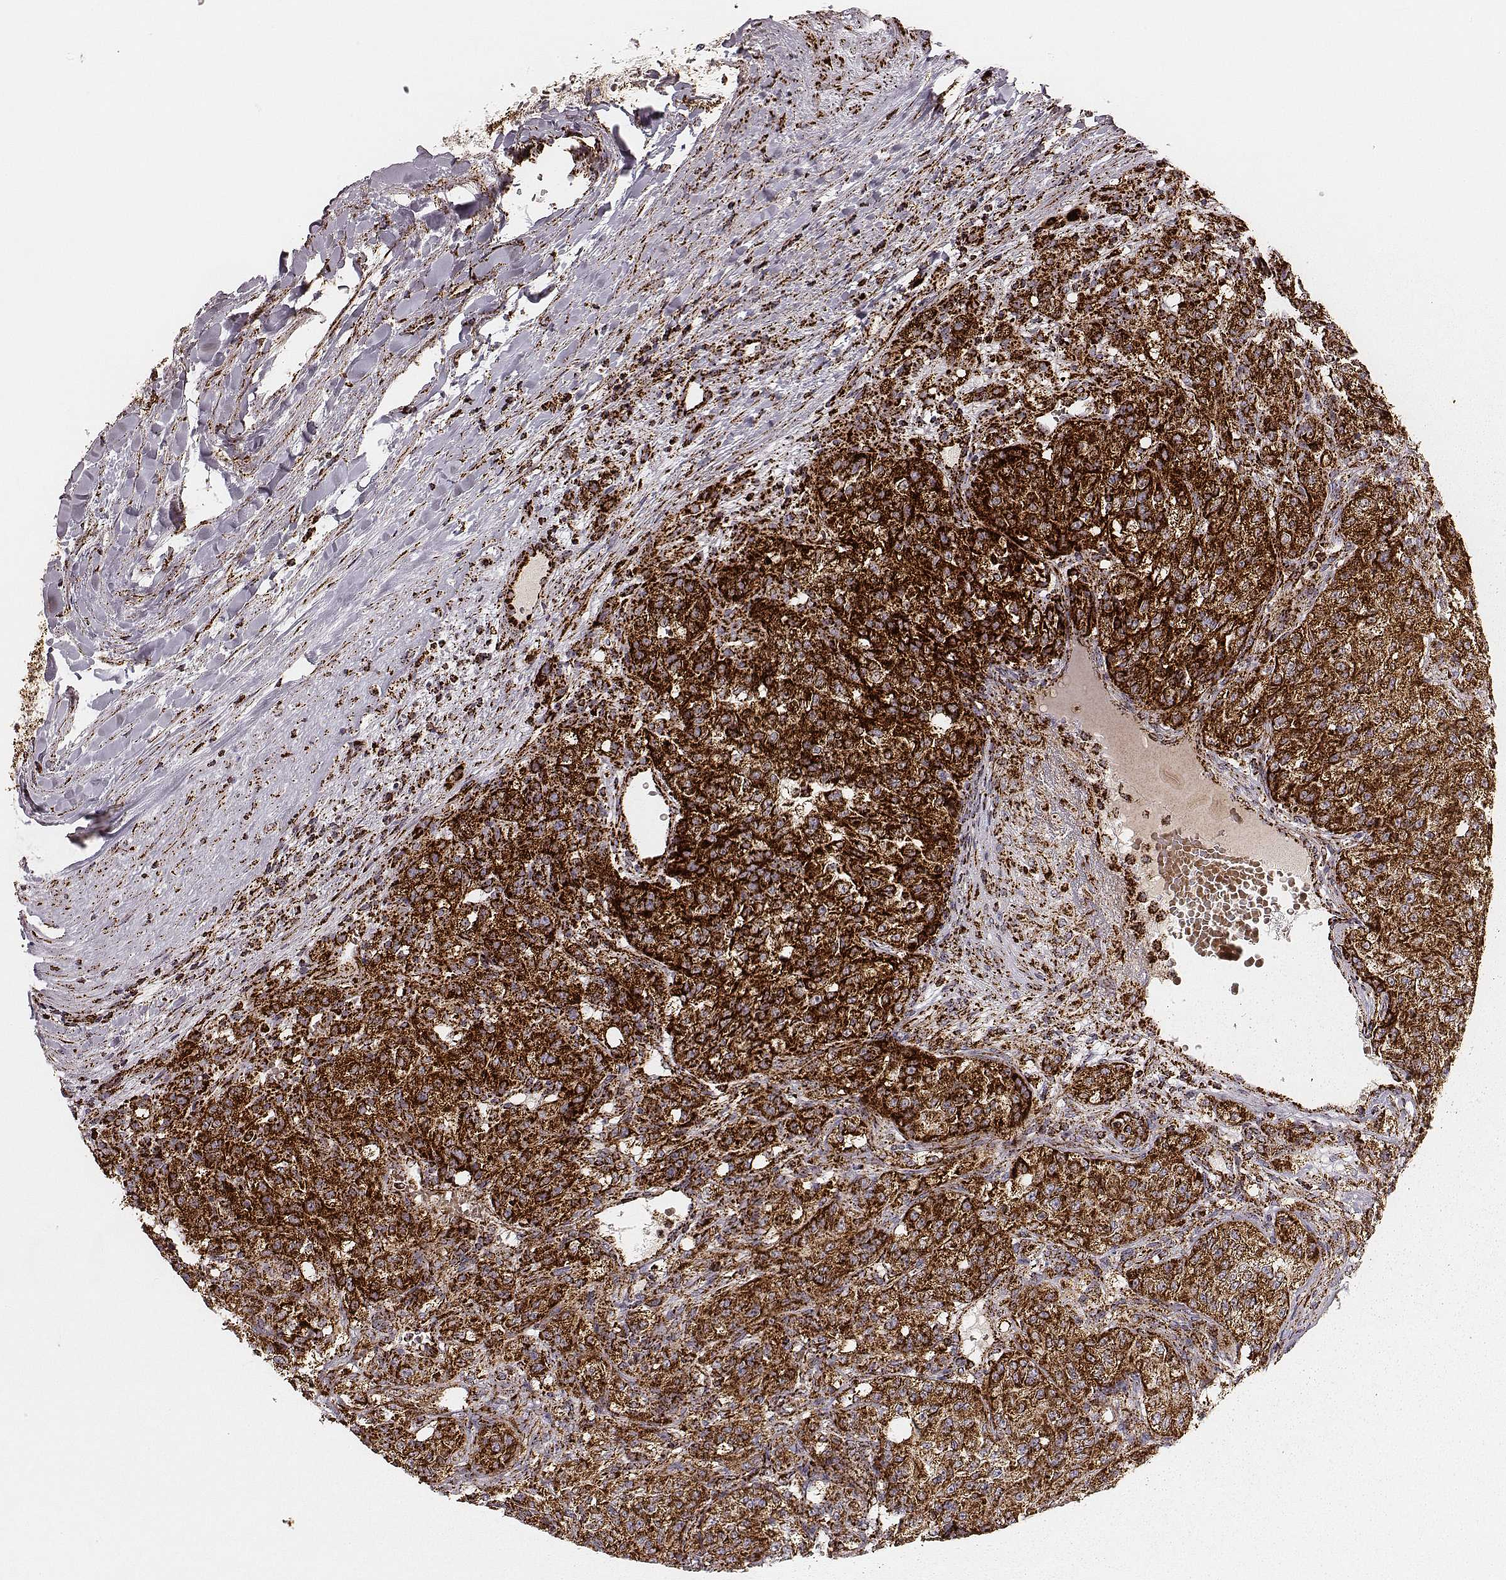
{"staining": {"intensity": "strong", "quantity": ">75%", "location": "cytoplasmic/membranous"}, "tissue": "renal cancer", "cell_type": "Tumor cells", "image_type": "cancer", "snomed": [{"axis": "morphology", "description": "Adenocarcinoma, NOS"}, {"axis": "topography", "description": "Kidney"}], "caption": "Immunohistochemical staining of renal adenocarcinoma demonstrates high levels of strong cytoplasmic/membranous positivity in approximately >75% of tumor cells.", "gene": "TUFM", "patient": {"sex": "female", "age": 63}}